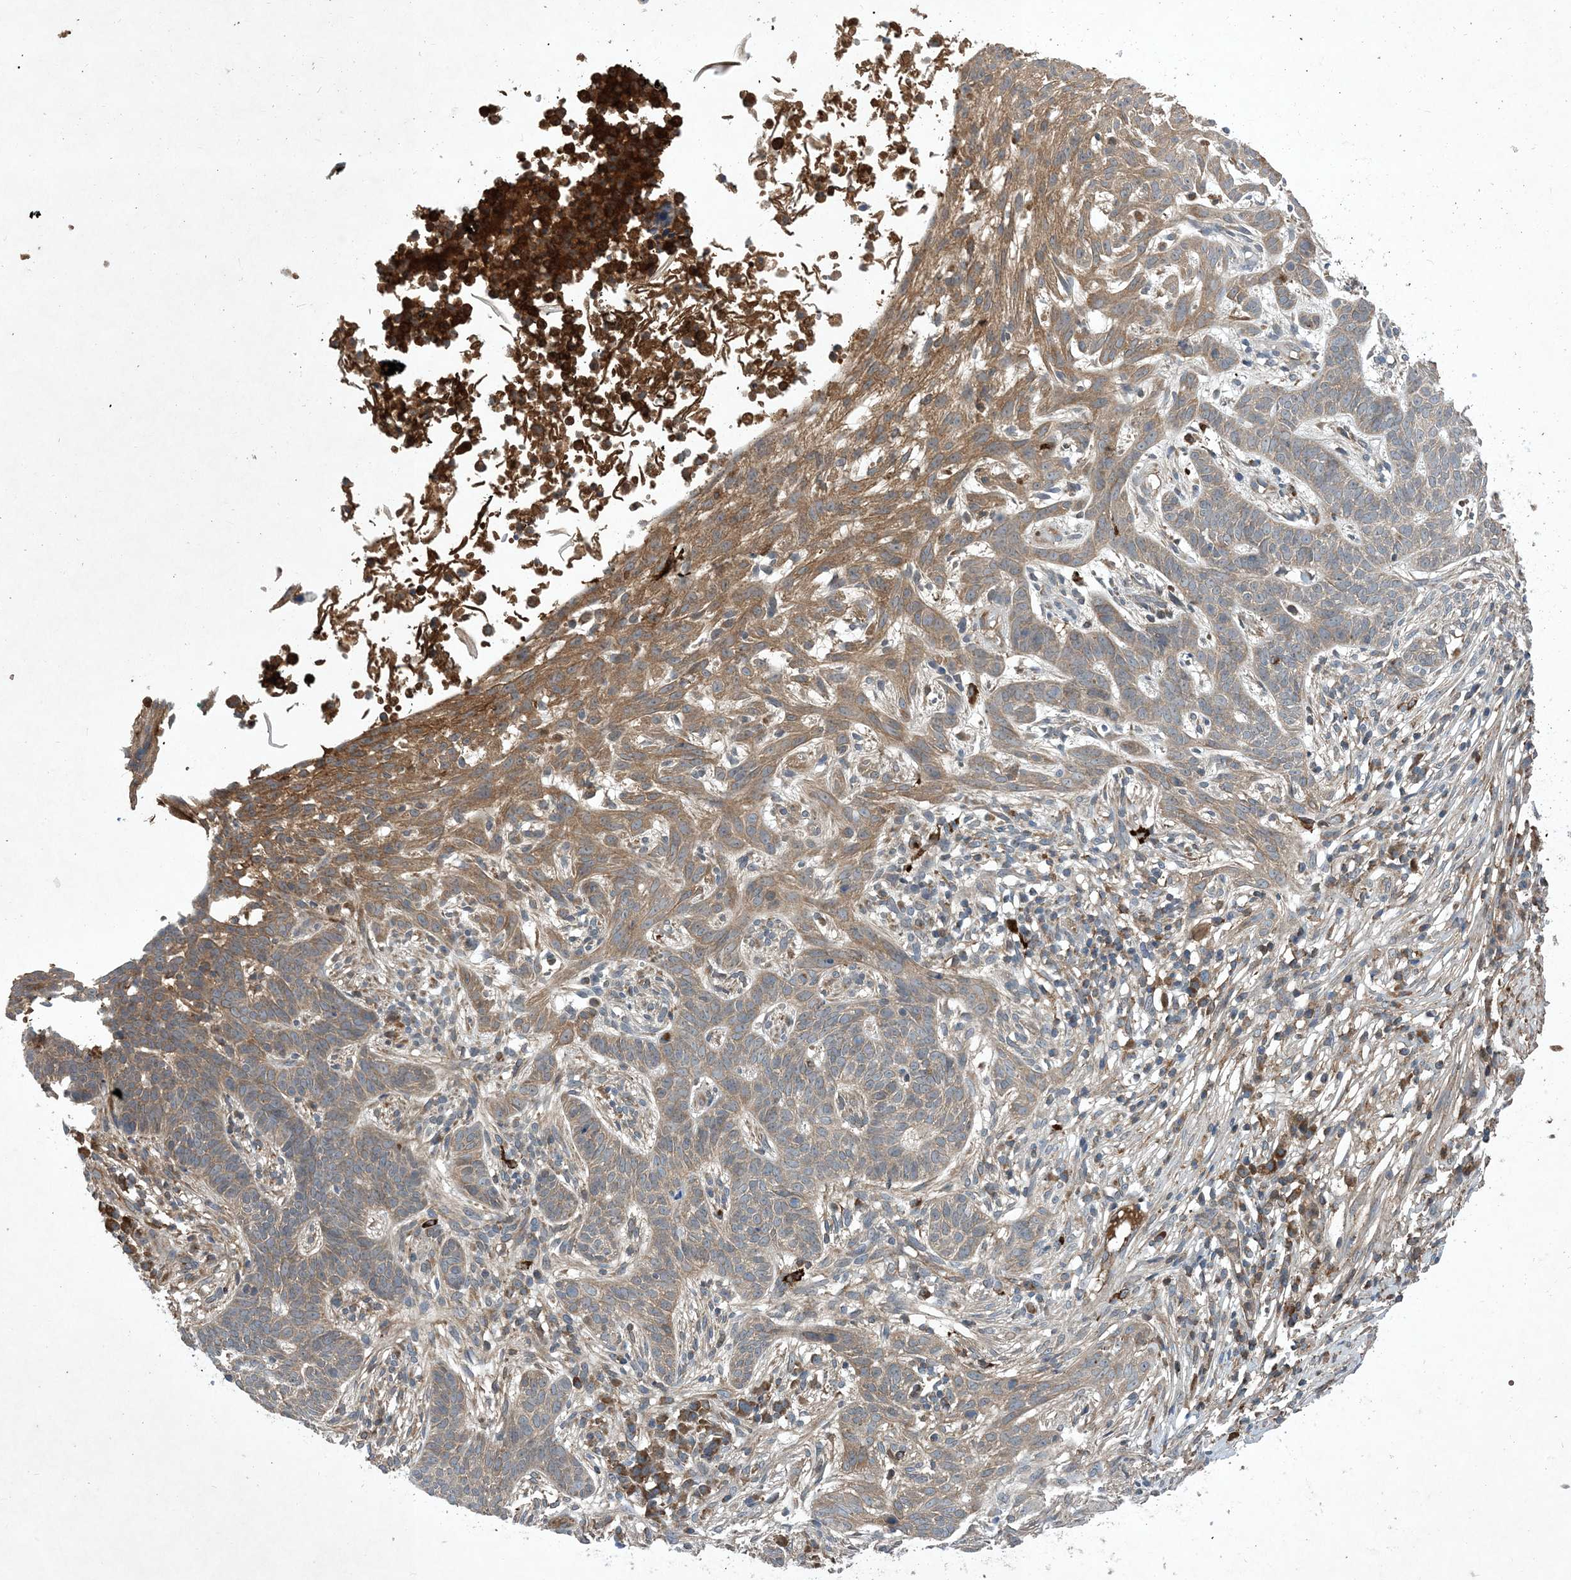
{"staining": {"intensity": "moderate", "quantity": "<25%", "location": "cytoplasmic/membranous"}, "tissue": "skin cancer", "cell_type": "Tumor cells", "image_type": "cancer", "snomed": [{"axis": "morphology", "description": "Normal tissue, NOS"}, {"axis": "morphology", "description": "Basal cell carcinoma"}, {"axis": "topography", "description": "Skin"}], "caption": "Immunohistochemical staining of skin basal cell carcinoma displays low levels of moderate cytoplasmic/membranous protein expression in about <25% of tumor cells. The staining was performed using DAB, with brown indicating positive protein expression. Nuclei are stained blue with hematoxylin.", "gene": "STK19", "patient": {"sex": "male", "age": 64}}